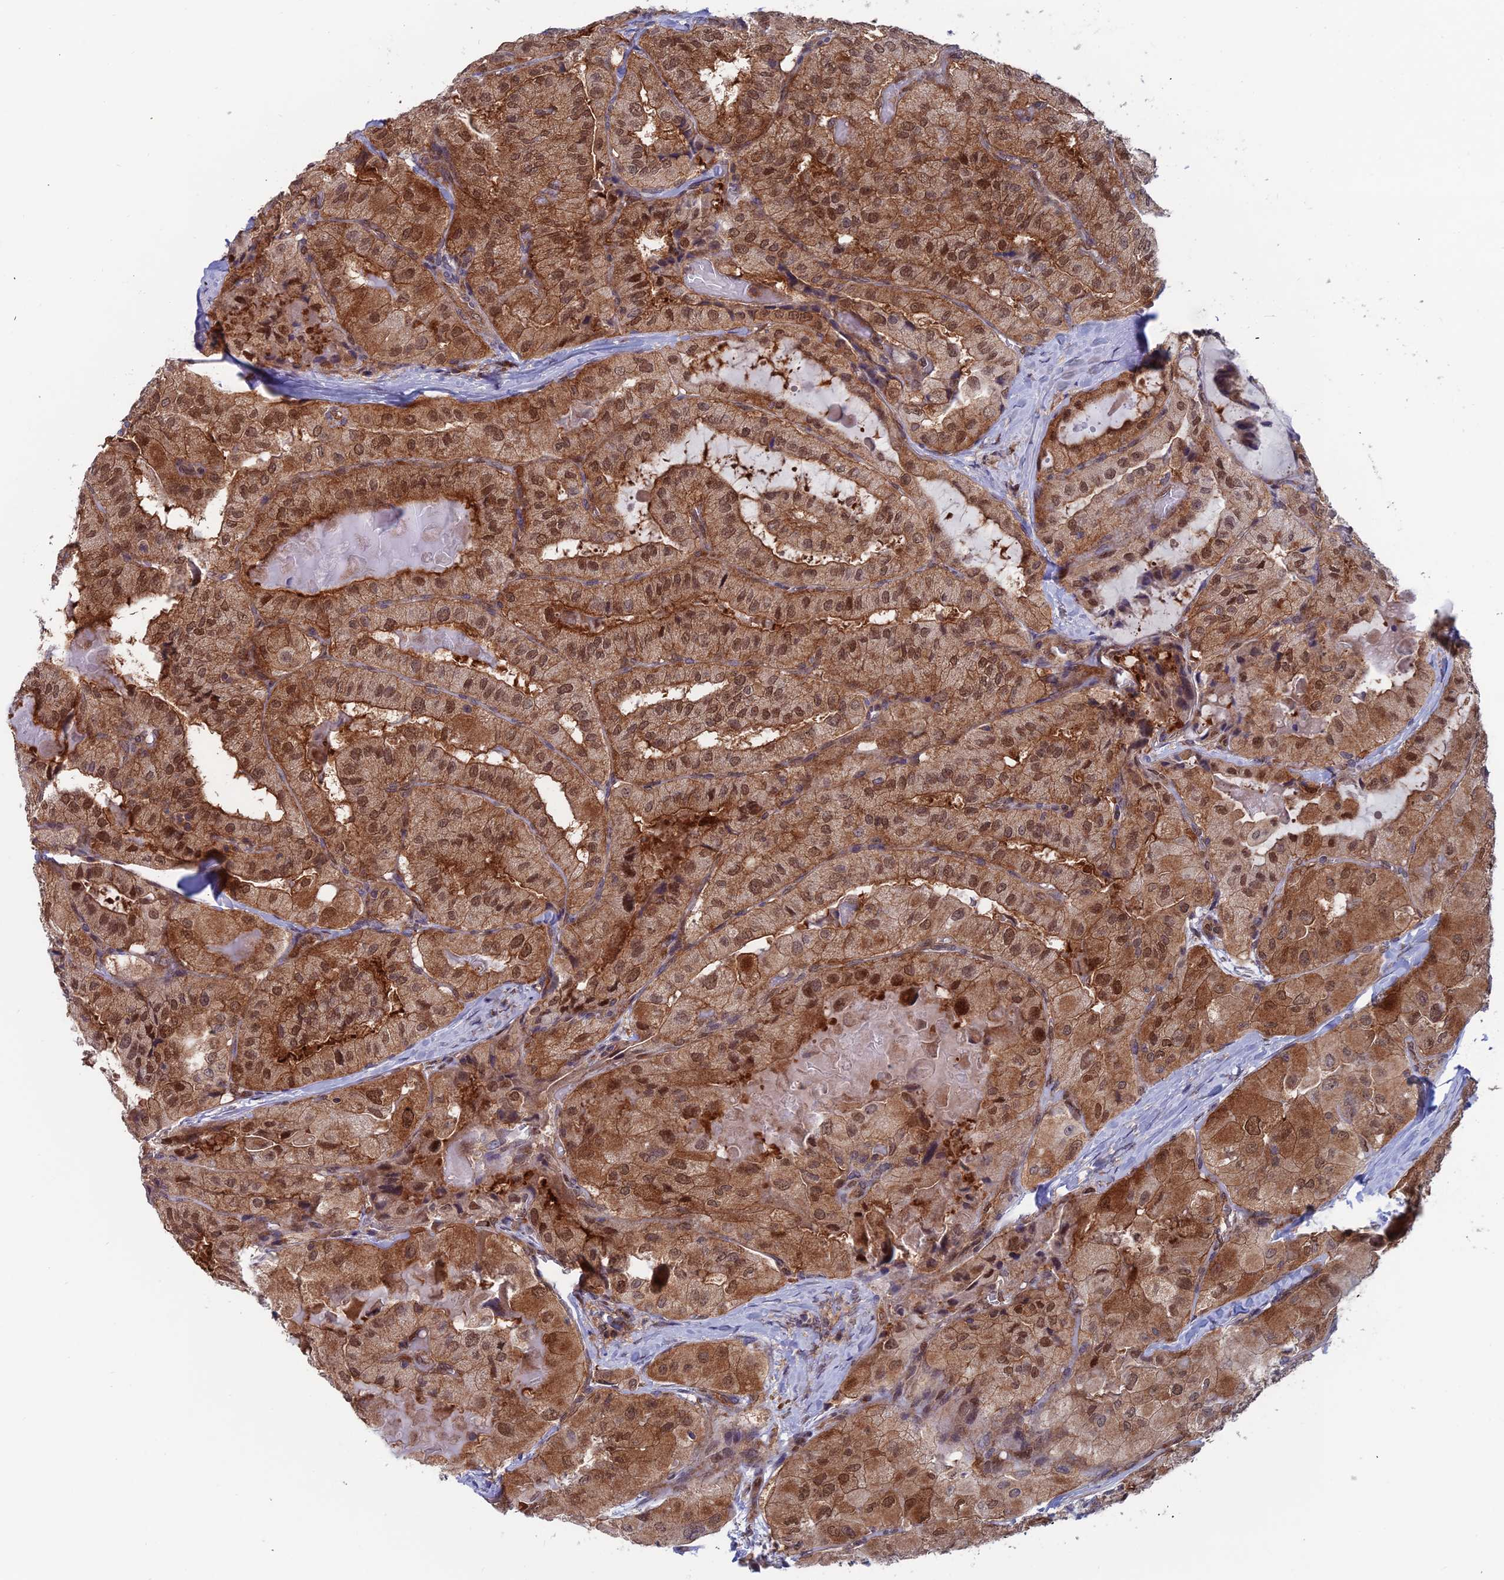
{"staining": {"intensity": "strong", "quantity": ">75%", "location": "cytoplasmic/membranous,nuclear"}, "tissue": "thyroid cancer", "cell_type": "Tumor cells", "image_type": "cancer", "snomed": [{"axis": "morphology", "description": "Normal tissue, NOS"}, {"axis": "morphology", "description": "Papillary adenocarcinoma, NOS"}, {"axis": "topography", "description": "Thyroid gland"}], "caption": "An IHC photomicrograph of tumor tissue is shown. Protein staining in brown highlights strong cytoplasmic/membranous and nuclear positivity in thyroid cancer (papillary adenocarcinoma) within tumor cells.", "gene": "IGBP1", "patient": {"sex": "female", "age": 59}}